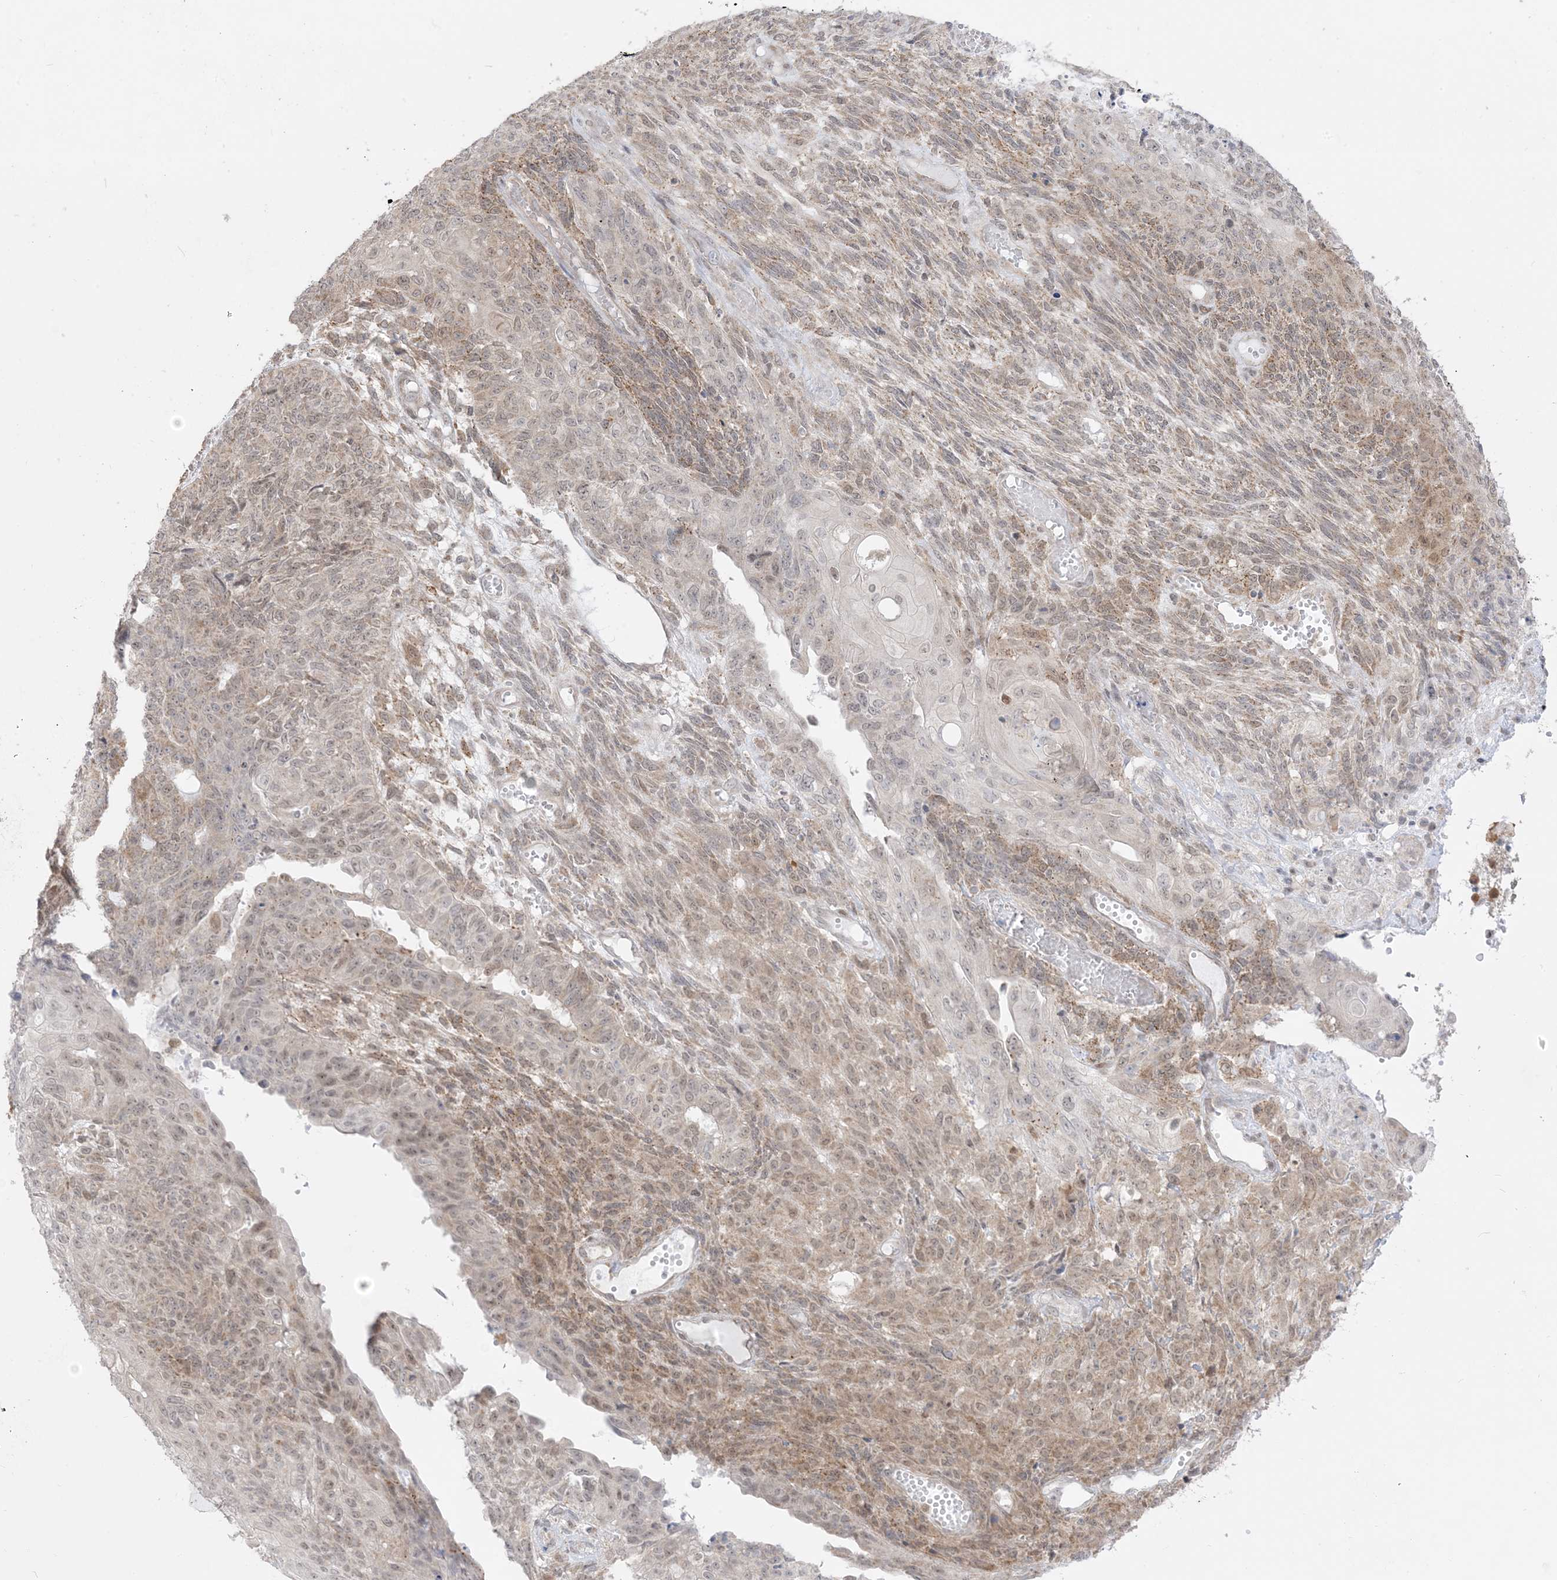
{"staining": {"intensity": "weak", "quantity": "25%-75%", "location": "cytoplasmic/membranous,nuclear"}, "tissue": "endometrial cancer", "cell_type": "Tumor cells", "image_type": "cancer", "snomed": [{"axis": "morphology", "description": "Adenocarcinoma, NOS"}, {"axis": "topography", "description": "Endometrium"}], "caption": "DAB (3,3'-diaminobenzidine) immunohistochemical staining of human endometrial adenocarcinoma demonstrates weak cytoplasmic/membranous and nuclear protein positivity in about 25%-75% of tumor cells.", "gene": "KANSL3", "patient": {"sex": "female", "age": 32}}